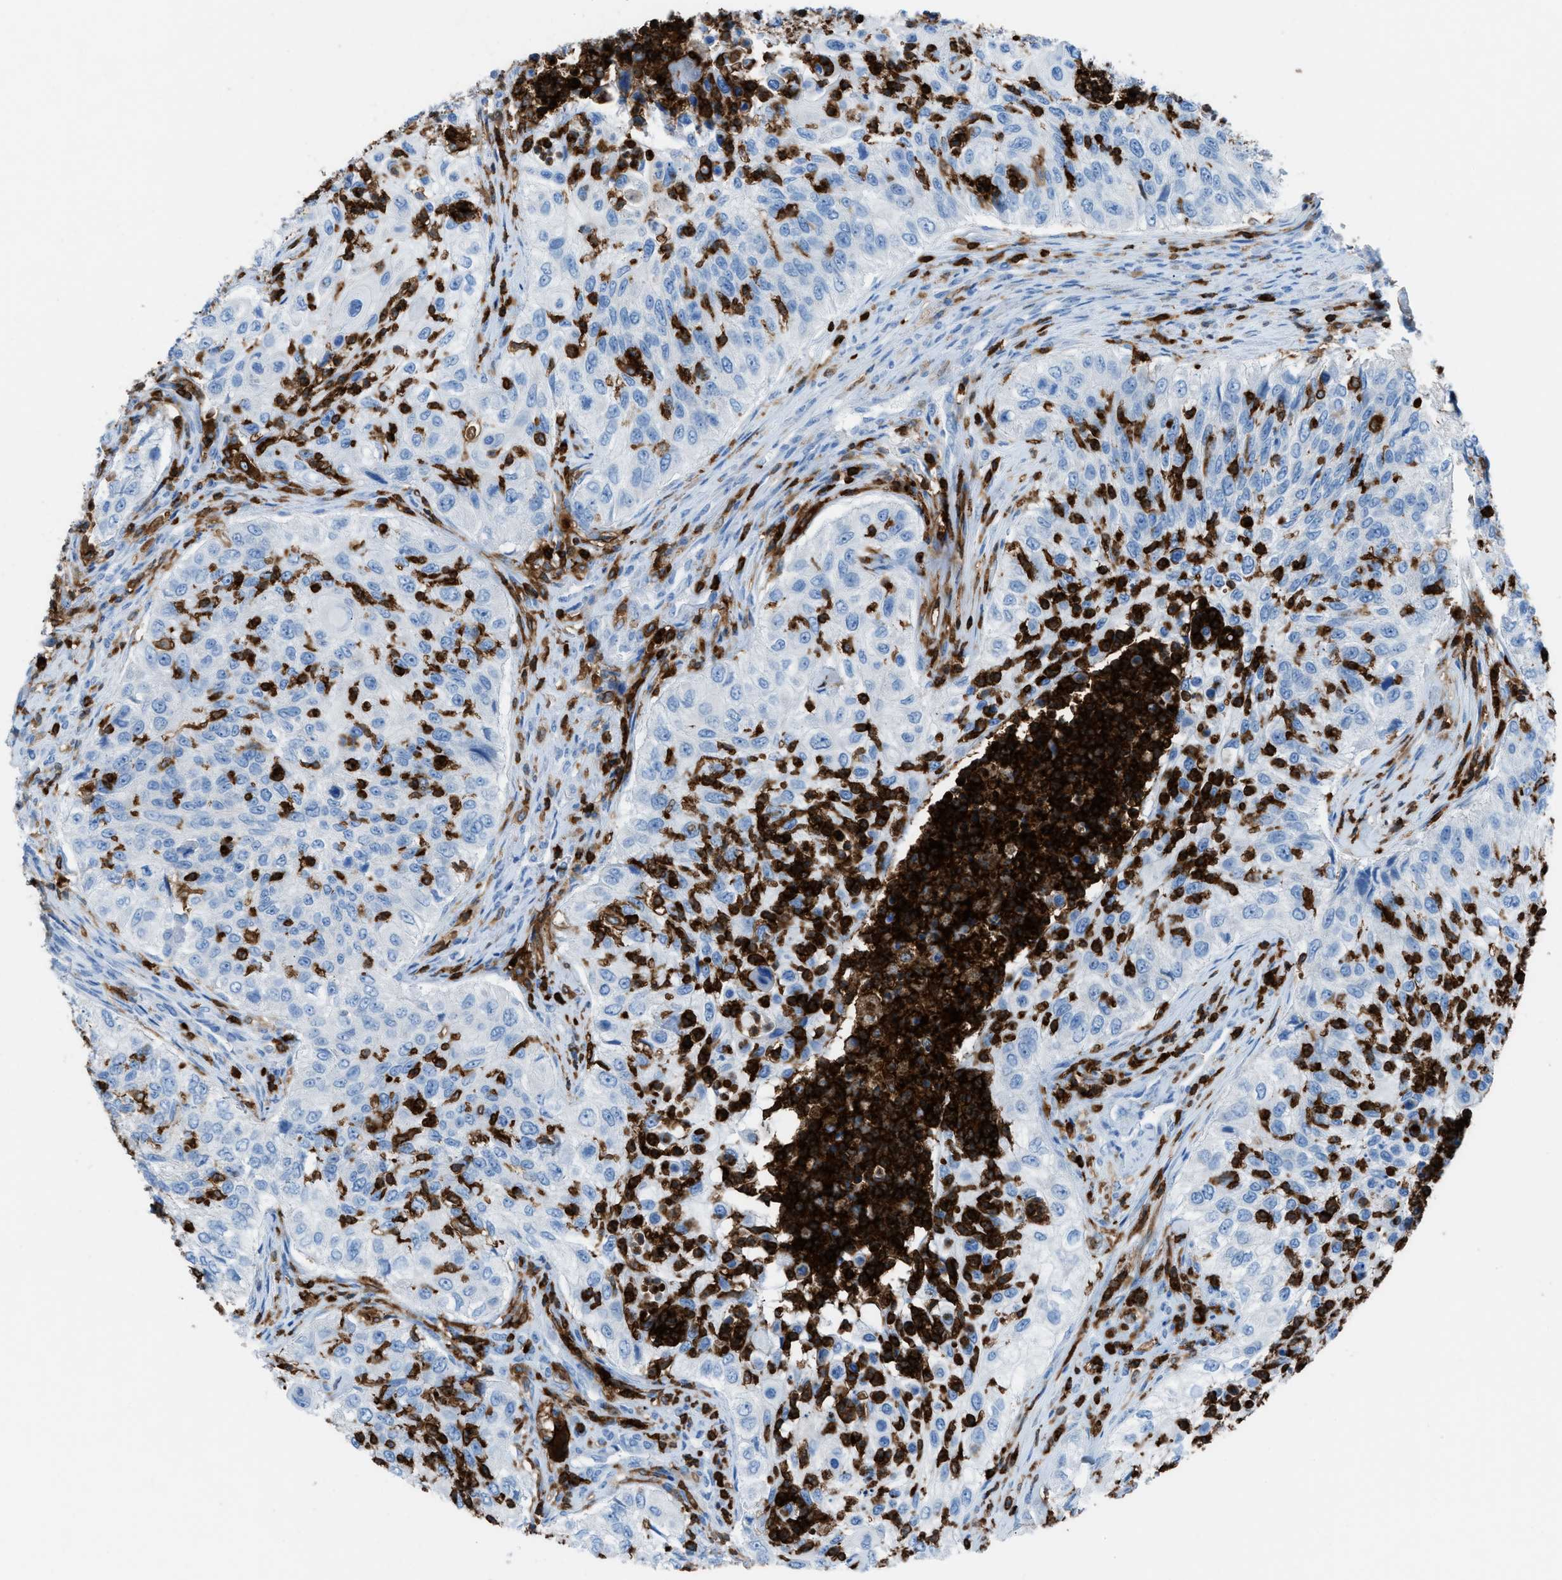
{"staining": {"intensity": "negative", "quantity": "none", "location": "none"}, "tissue": "urothelial cancer", "cell_type": "Tumor cells", "image_type": "cancer", "snomed": [{"axis": "morphology", "description": "Urothelial carcinoma, High grade"}, {"axis": "topography", "description": "Urinary bladder"}], "caption": "This is an IHC histopathology image of human high-grade urothelial carcinoma. There is no staining in tumor cells.", "gene": "ITGB2", "patient": {"sex": "female", "age": 60}}